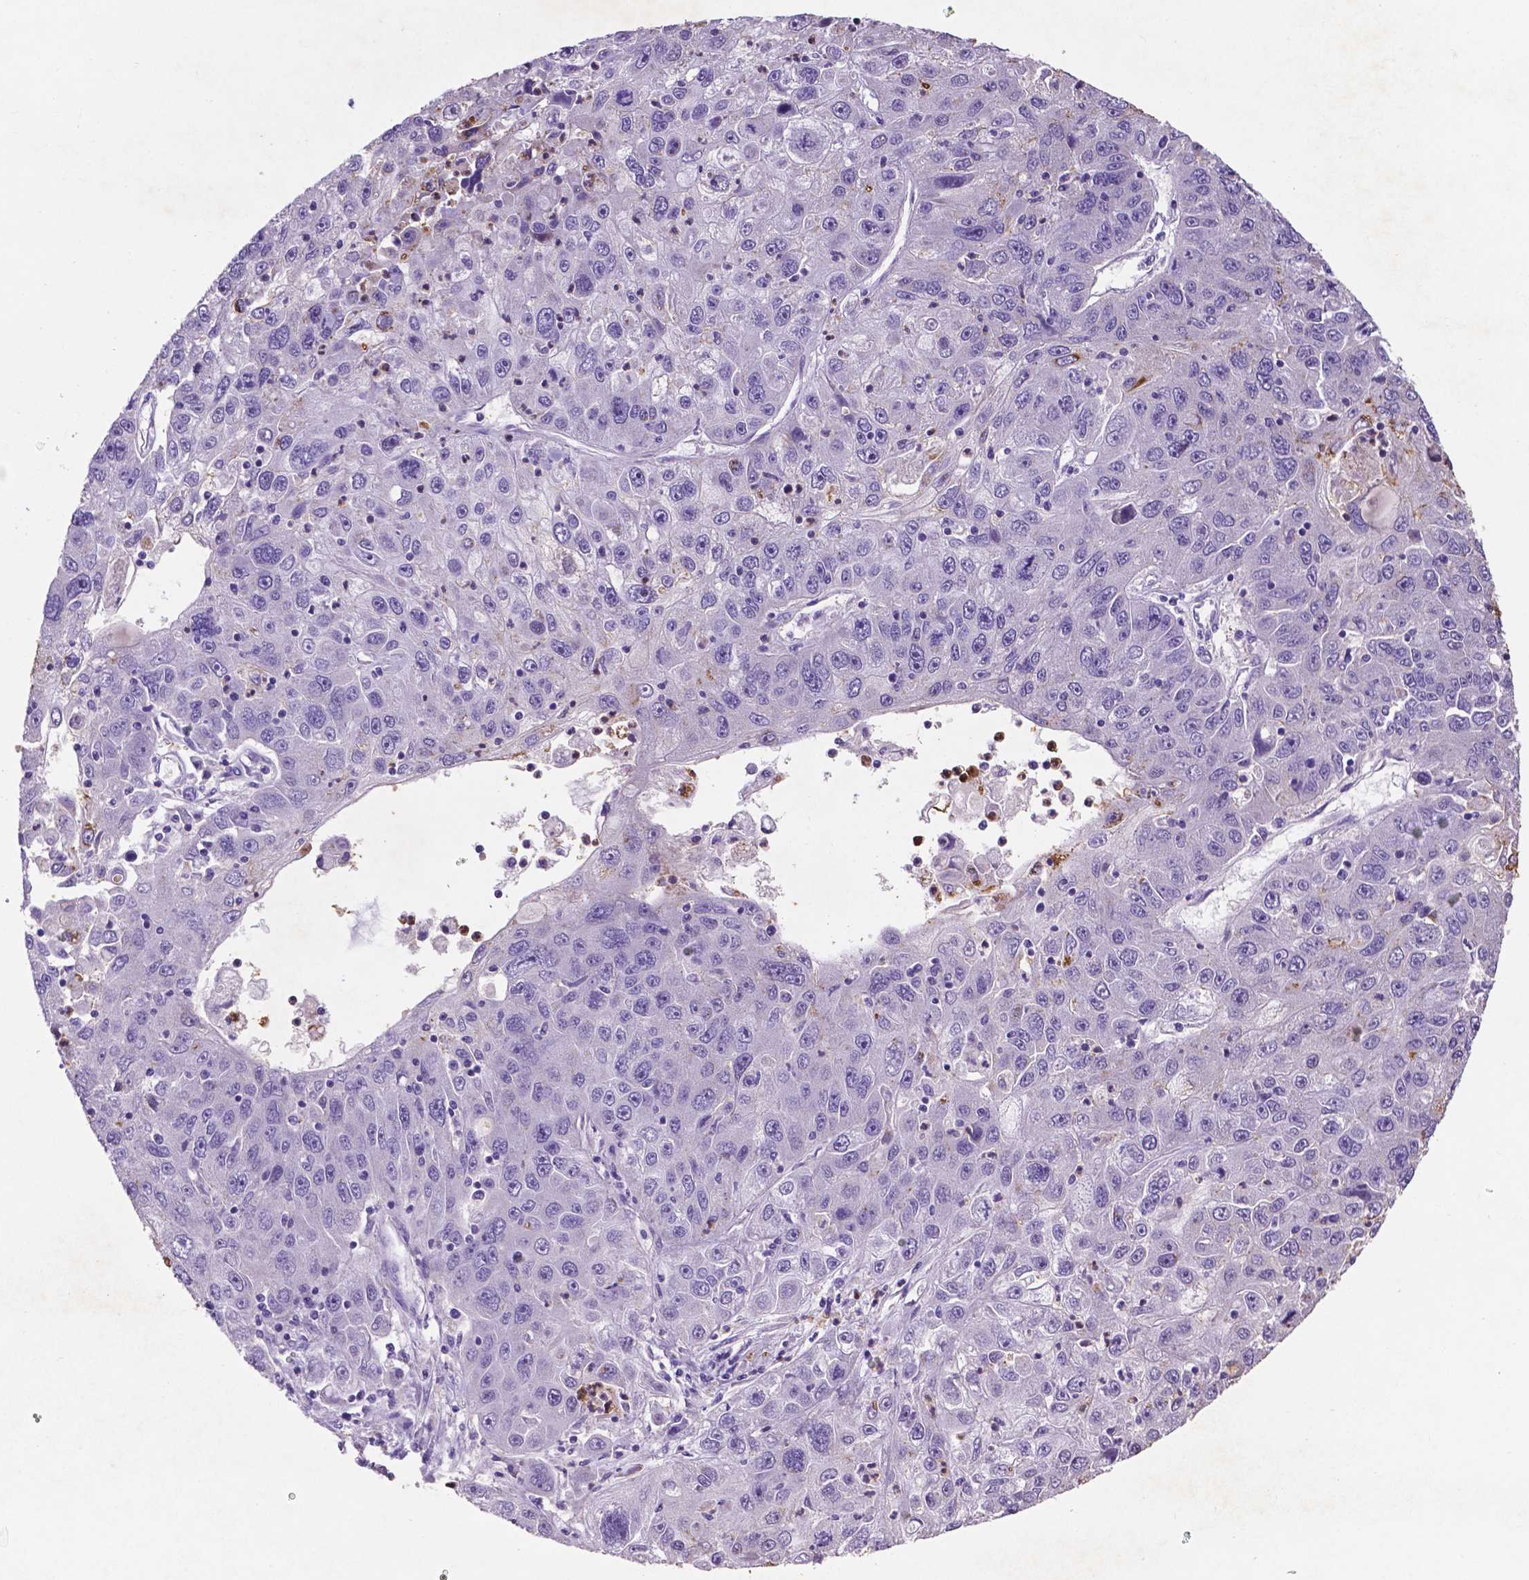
{"staining": {"intensity": "negative", "quantity": "none", "location": "none"}, "tissue": "stomach cancer", "cell_type": "Tumor cells", "image_type": "cancer", "snomed": [{"axis": "morphology", "description": "Adenocarcinoma, NOS"}, {"axis": "topography", "description": "Stomach"}], "caption": "This is an immunohistochemistry (IHC) photomicrograph of stomach cancer. There is no staining in tumor cells.", "gene": "TM4SF20", "patient": {"sex": "male", "age": 56}}